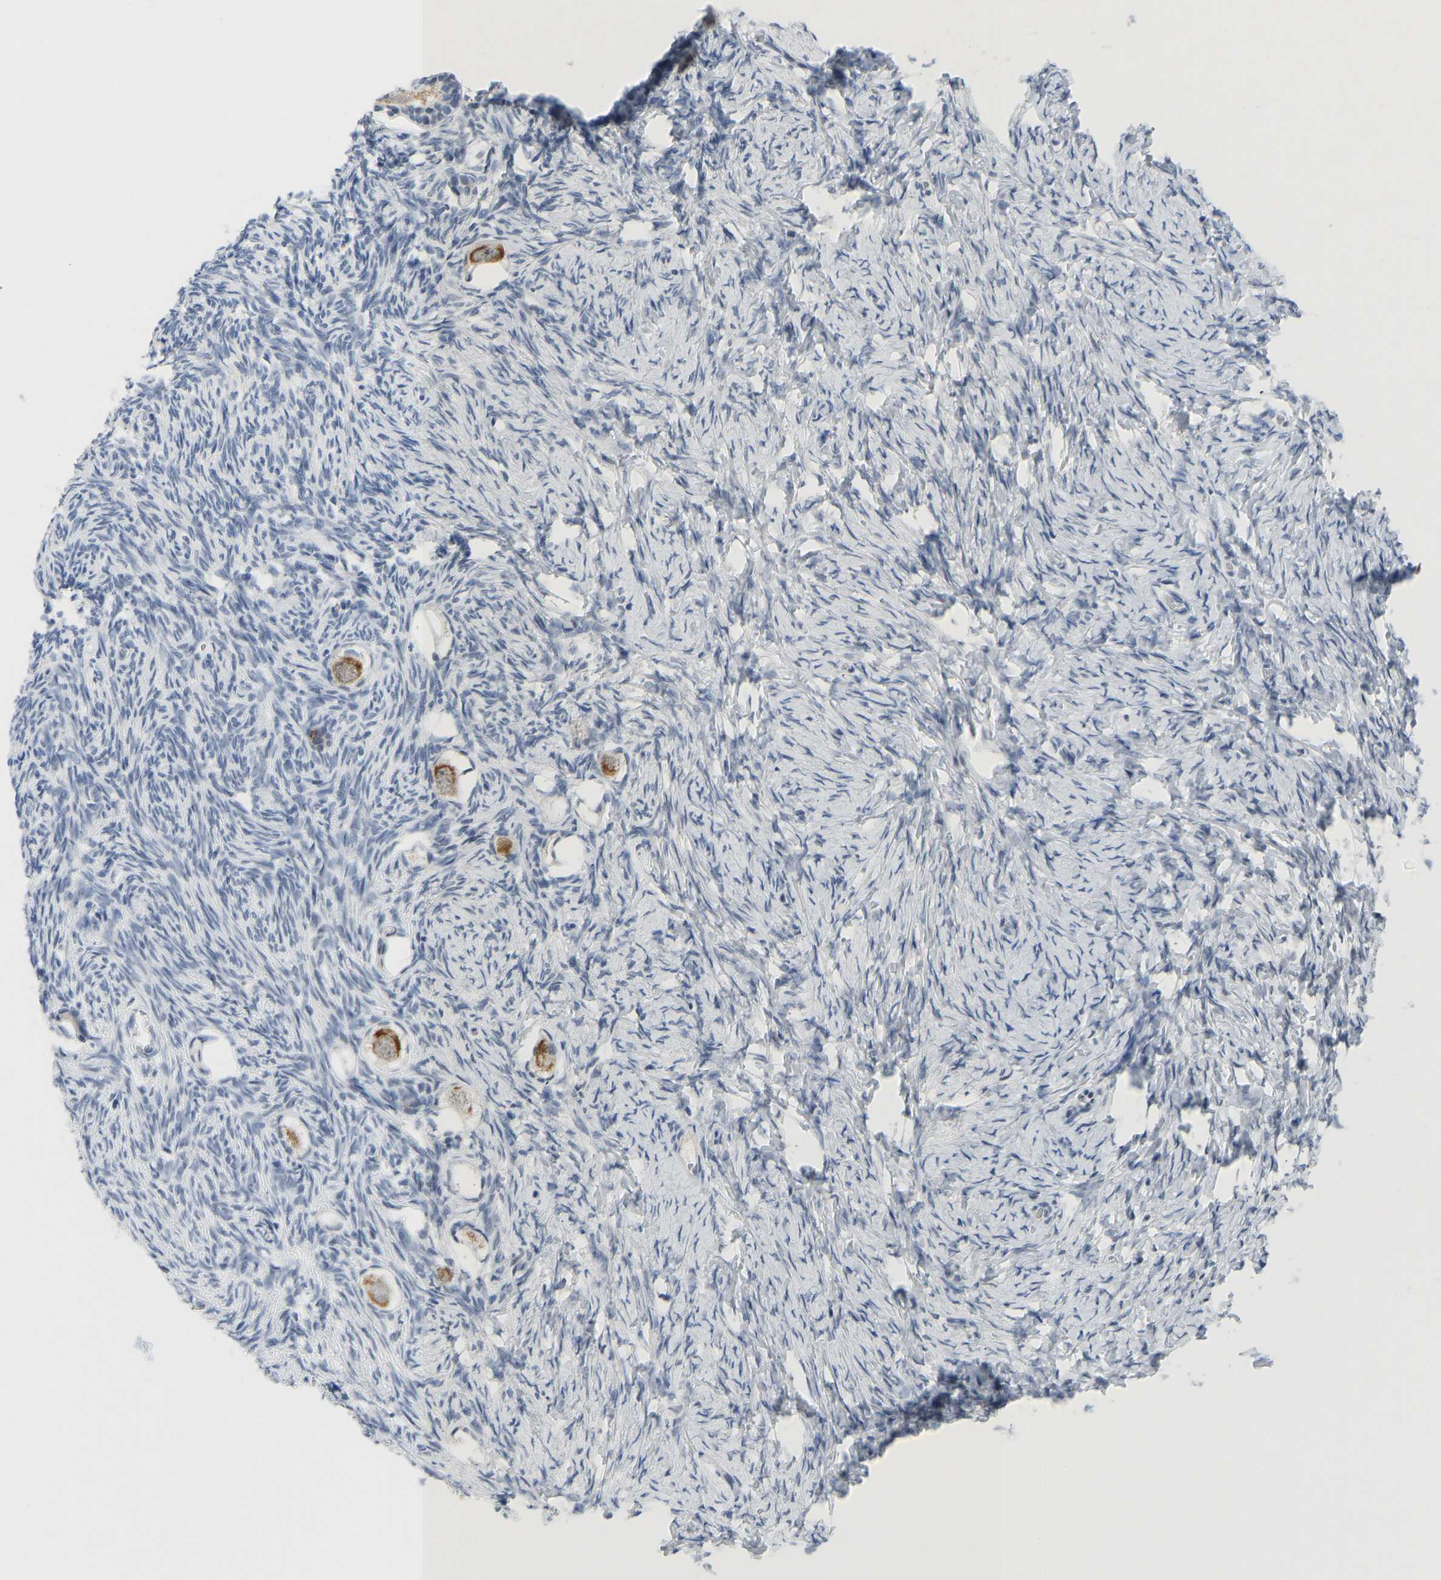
{"staining": {"intensity": "moderate", "quantity": ">75%", "location": "cytoplasmic/membranous"}, "tissue": "ovary", "cell_type": "Follicle cells", "image_type": "normal", "snomed": [{"axis": "morphology", "description": "Normal tissue, NOS"}, {"axis": "topography", "description": "Ovary"}], "caption": "Immunohistochemical staining of unremarkable ovary demonstrates moderate cytoplasmic/membranous protein expression in about >75% of follicle cells.", "gene": "TXNDC2", "patient": {"sex": "female", "age": 27}}